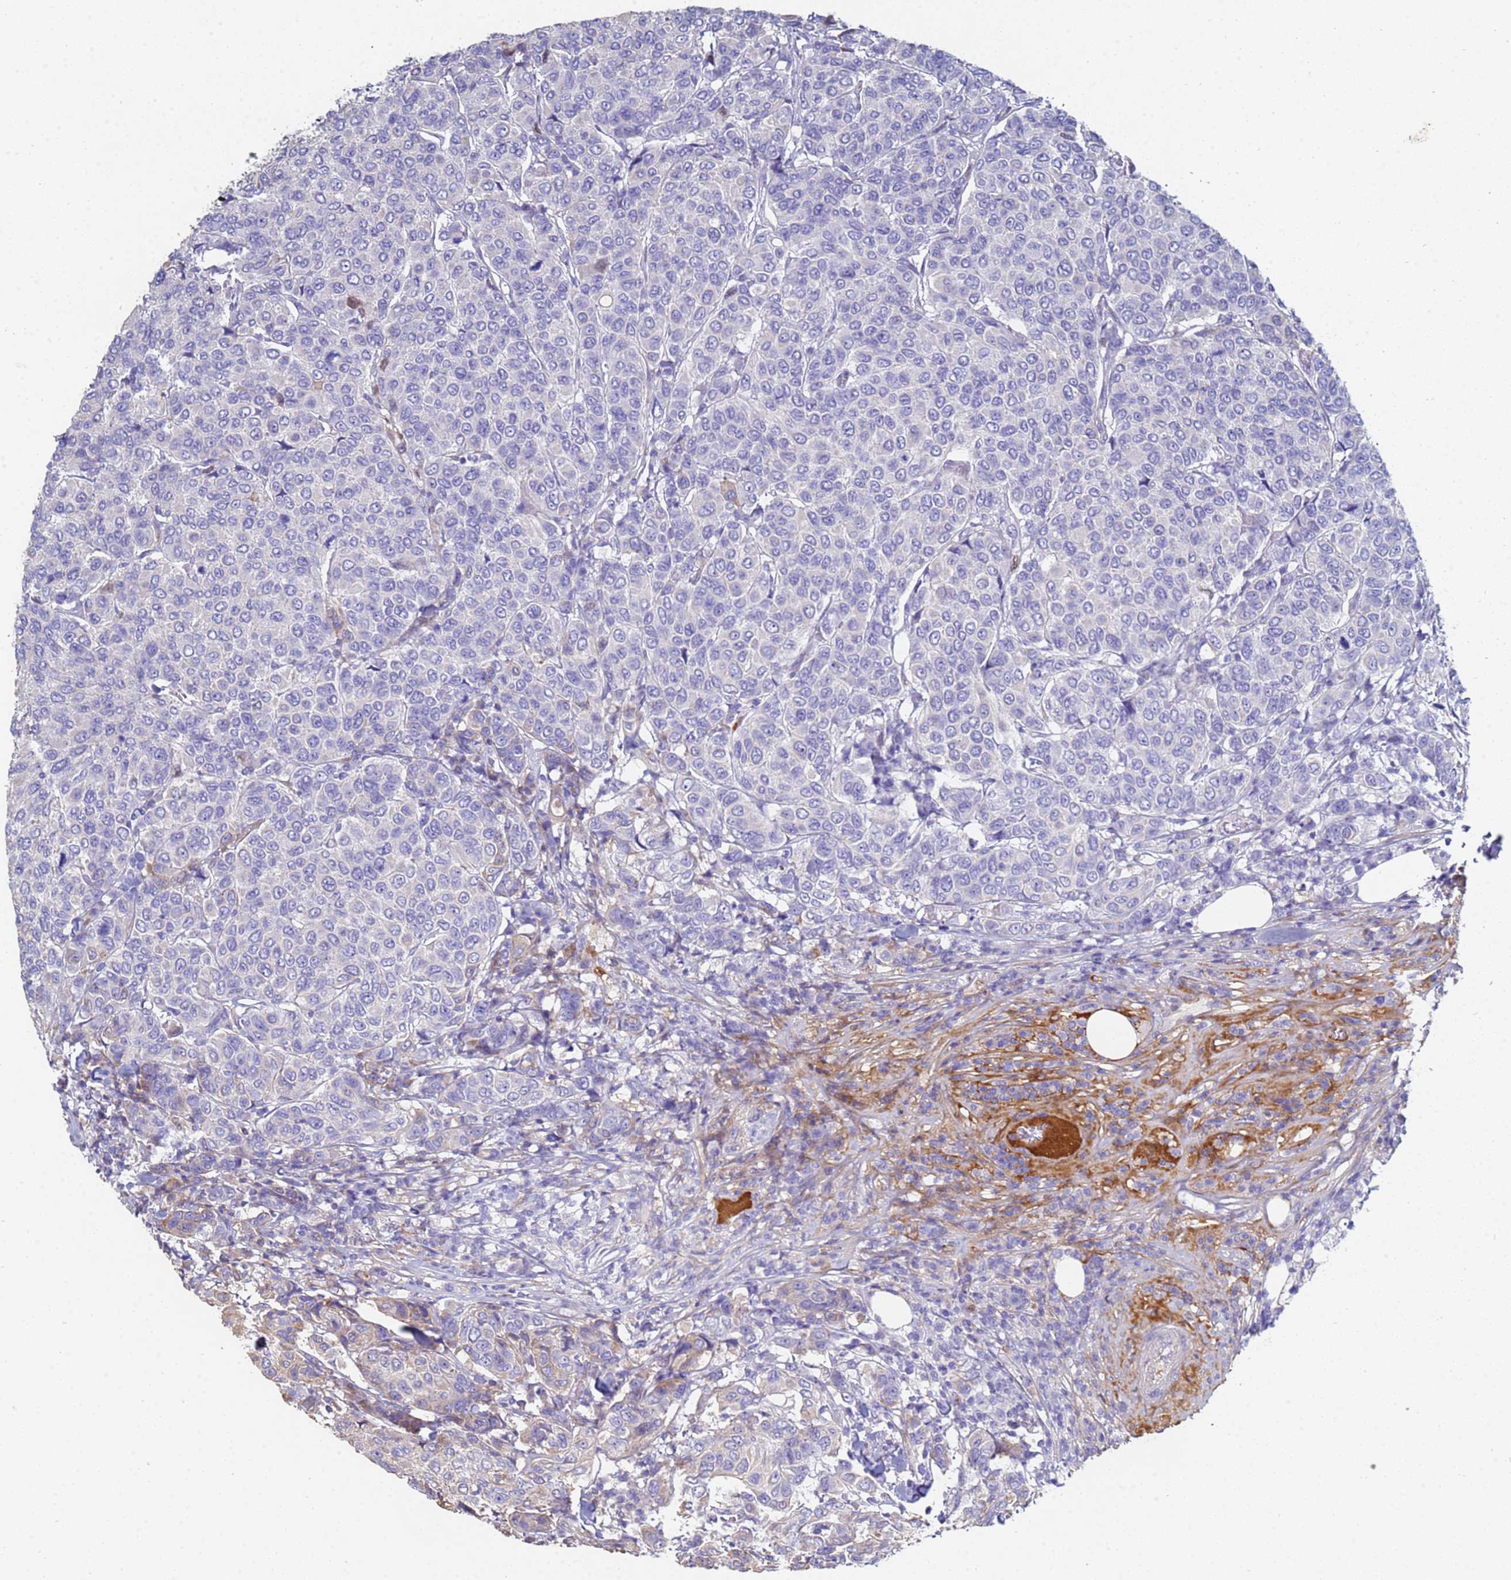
{"staining": {"intensity": "negative", "quantity": "none", "location": "none"}, "tissue": "breast cancer", "cell_type": "Tumor cells", "image_type": "cancer", "snomed": [{"axis": "morphology", "description": "Duct carcinoma"}, {"axis": "topography", "description": "Breast"}], "caption": "Tumor cells show no significant protein staining in breast cancer (intraductal carcinoma).", "gene": "ABCA8", "patient": {"sex": "female", "age": 55}}